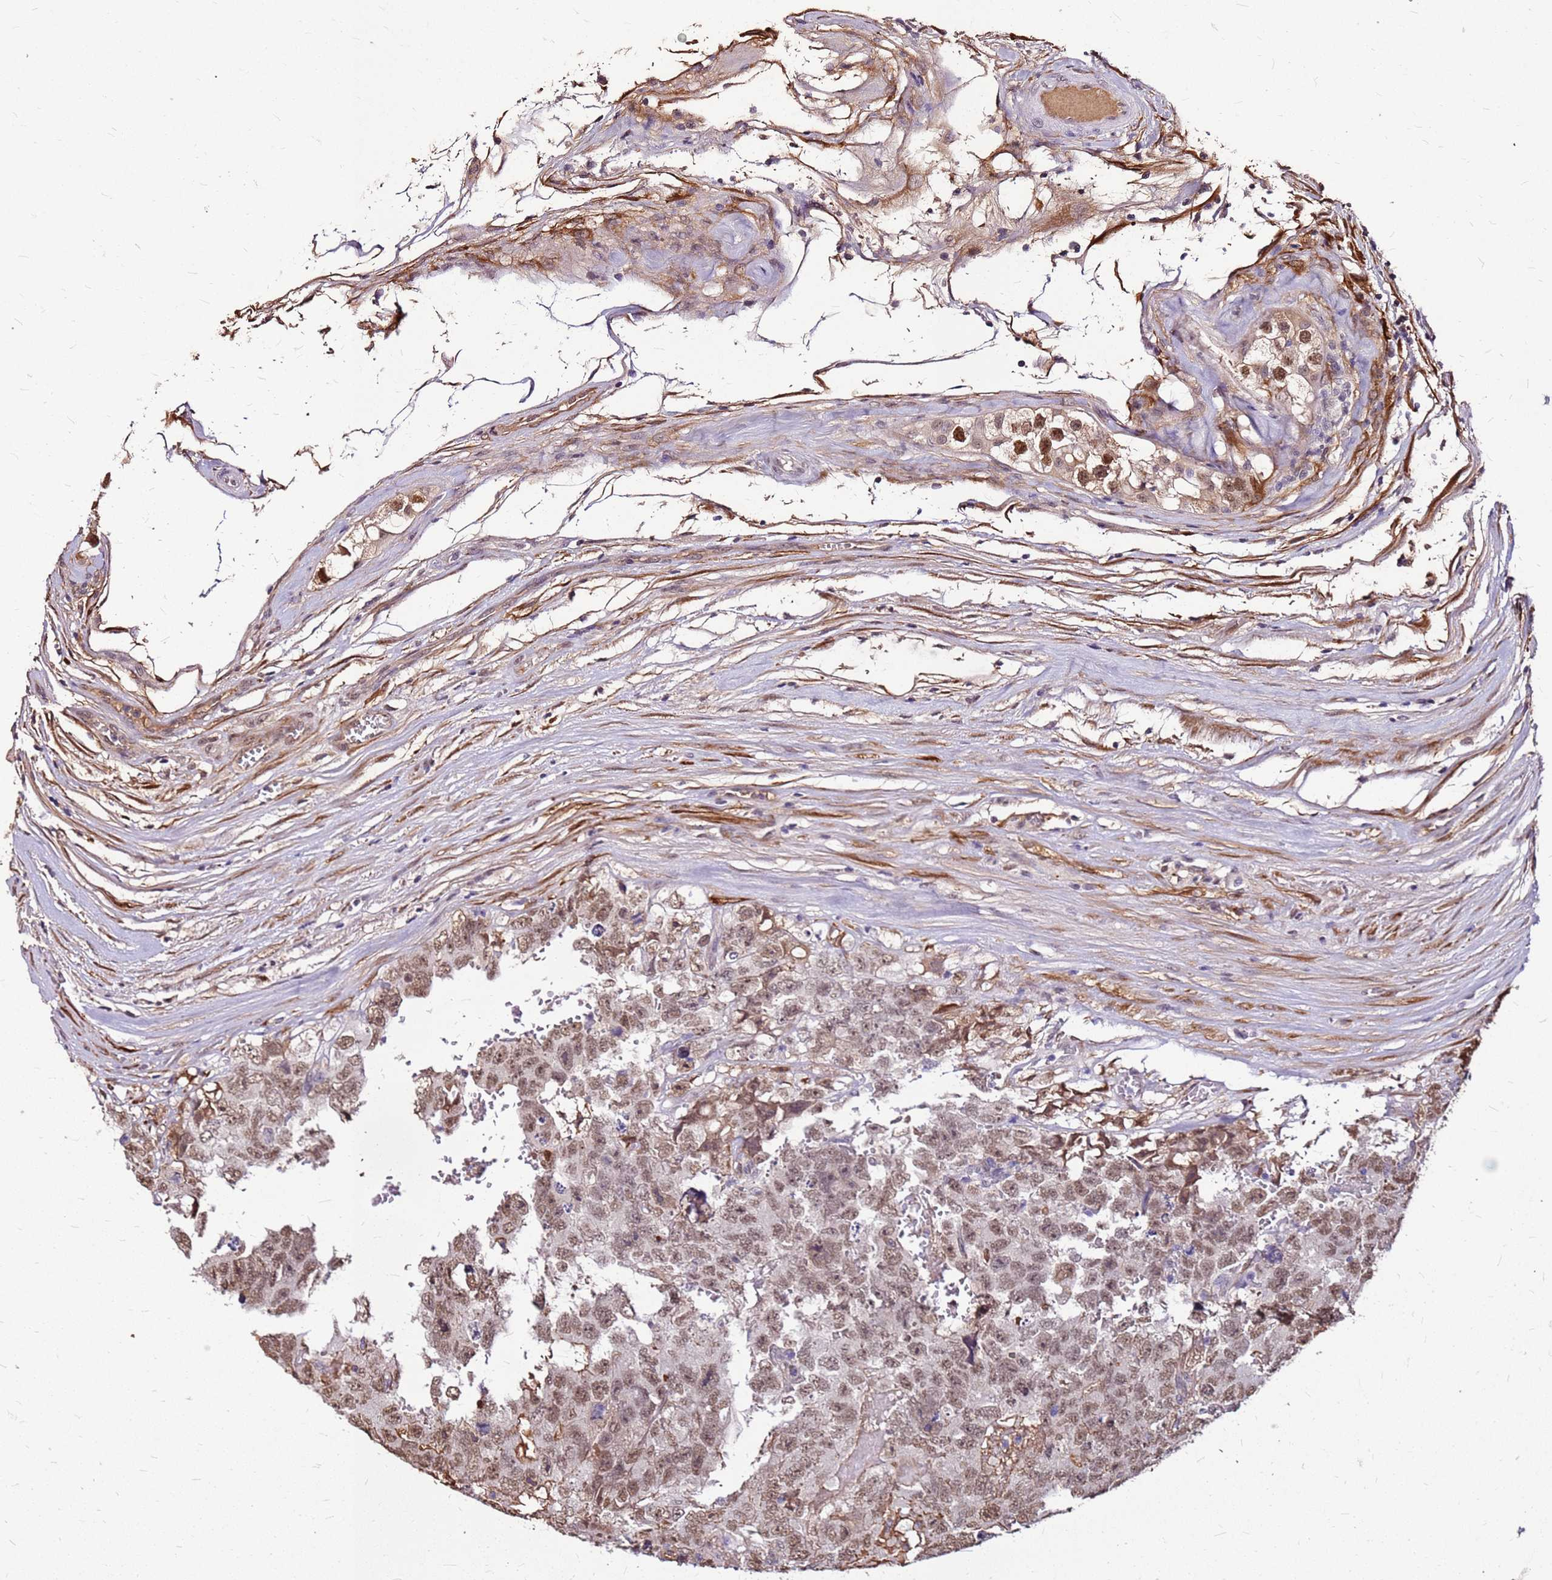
{"staining": {"intensity": "moderate", "quantity": "25%-75%", "location": "nuclear"}, "tissue": "testis cancer", "cell_type": "Tumor cells", "image_type": "cancer", "snomed": [{"axis": "morphology", "description": "Carcinoma, Embryonal, NOS"}, {"axis": "topography", "description": "Testis"}], "caption": "Brown immunohistochemical staining in testis embryonal carcinoma displays moderate nuclear positivity in about 25%-75% of tumor cells. (Stains: DAB (3,3'-diaminobenzidine) in brown, nuclei in blue, Microscopy: brightfield microscopy at high magnification).", "gene": "ALDH1A3", "patient": {"sex": "male", "age": 45}}